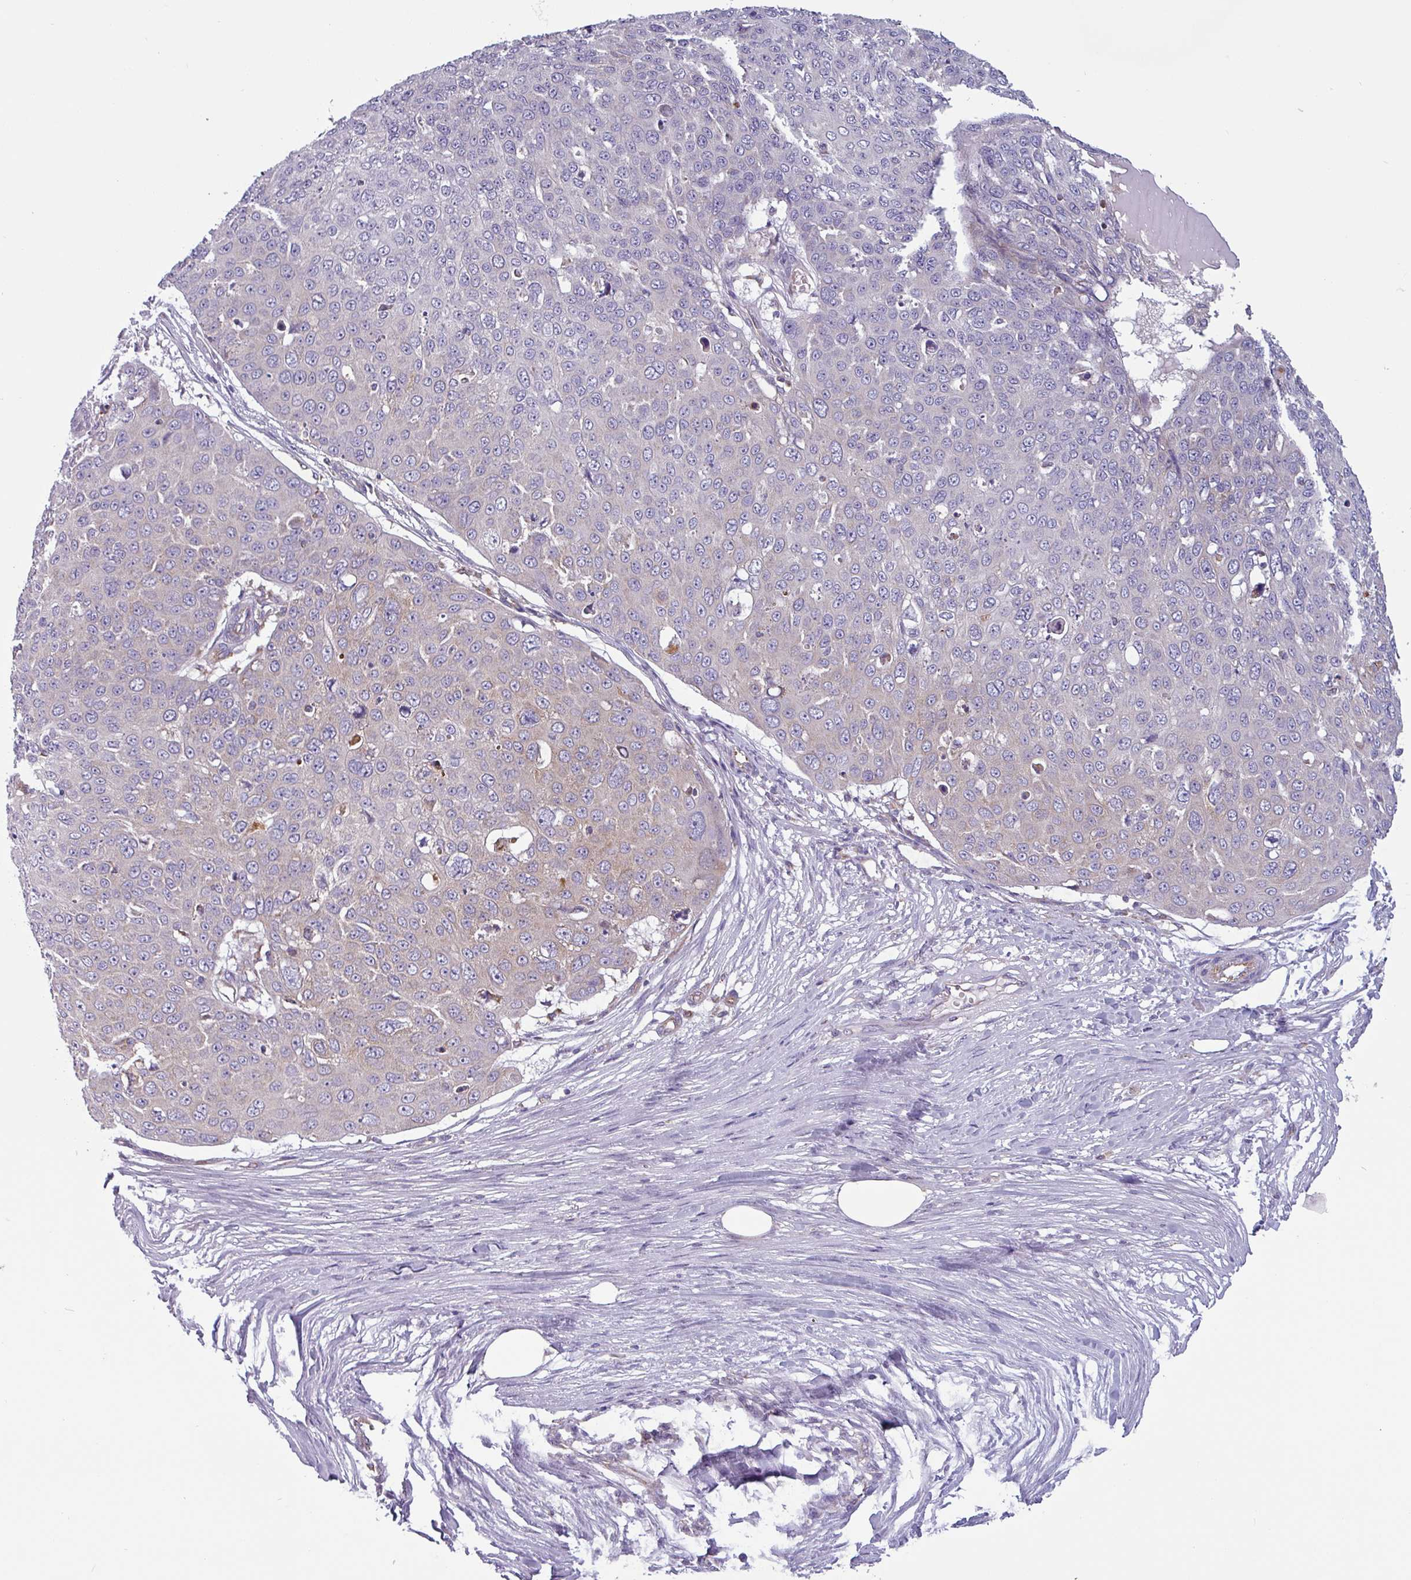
{"staining": {"intensity": "negative", "quantity": "none", "location": "none"}, "tissue": "skin cancer", "cell_type": "Tumor cells", "image_type": "cancer", "snomed": [{"axis": "morphology", "description": "Squamous cell carcinoma, NOS"}, {"axis": "topography", "description": "Skin"}], "caption": "Immunohistochemical staining of skin squamous cell carcinoma exhibits no significant positivity in tumor cells.", "gene": "CAMK1", "patient": {"sex": "male", "age": 71}}